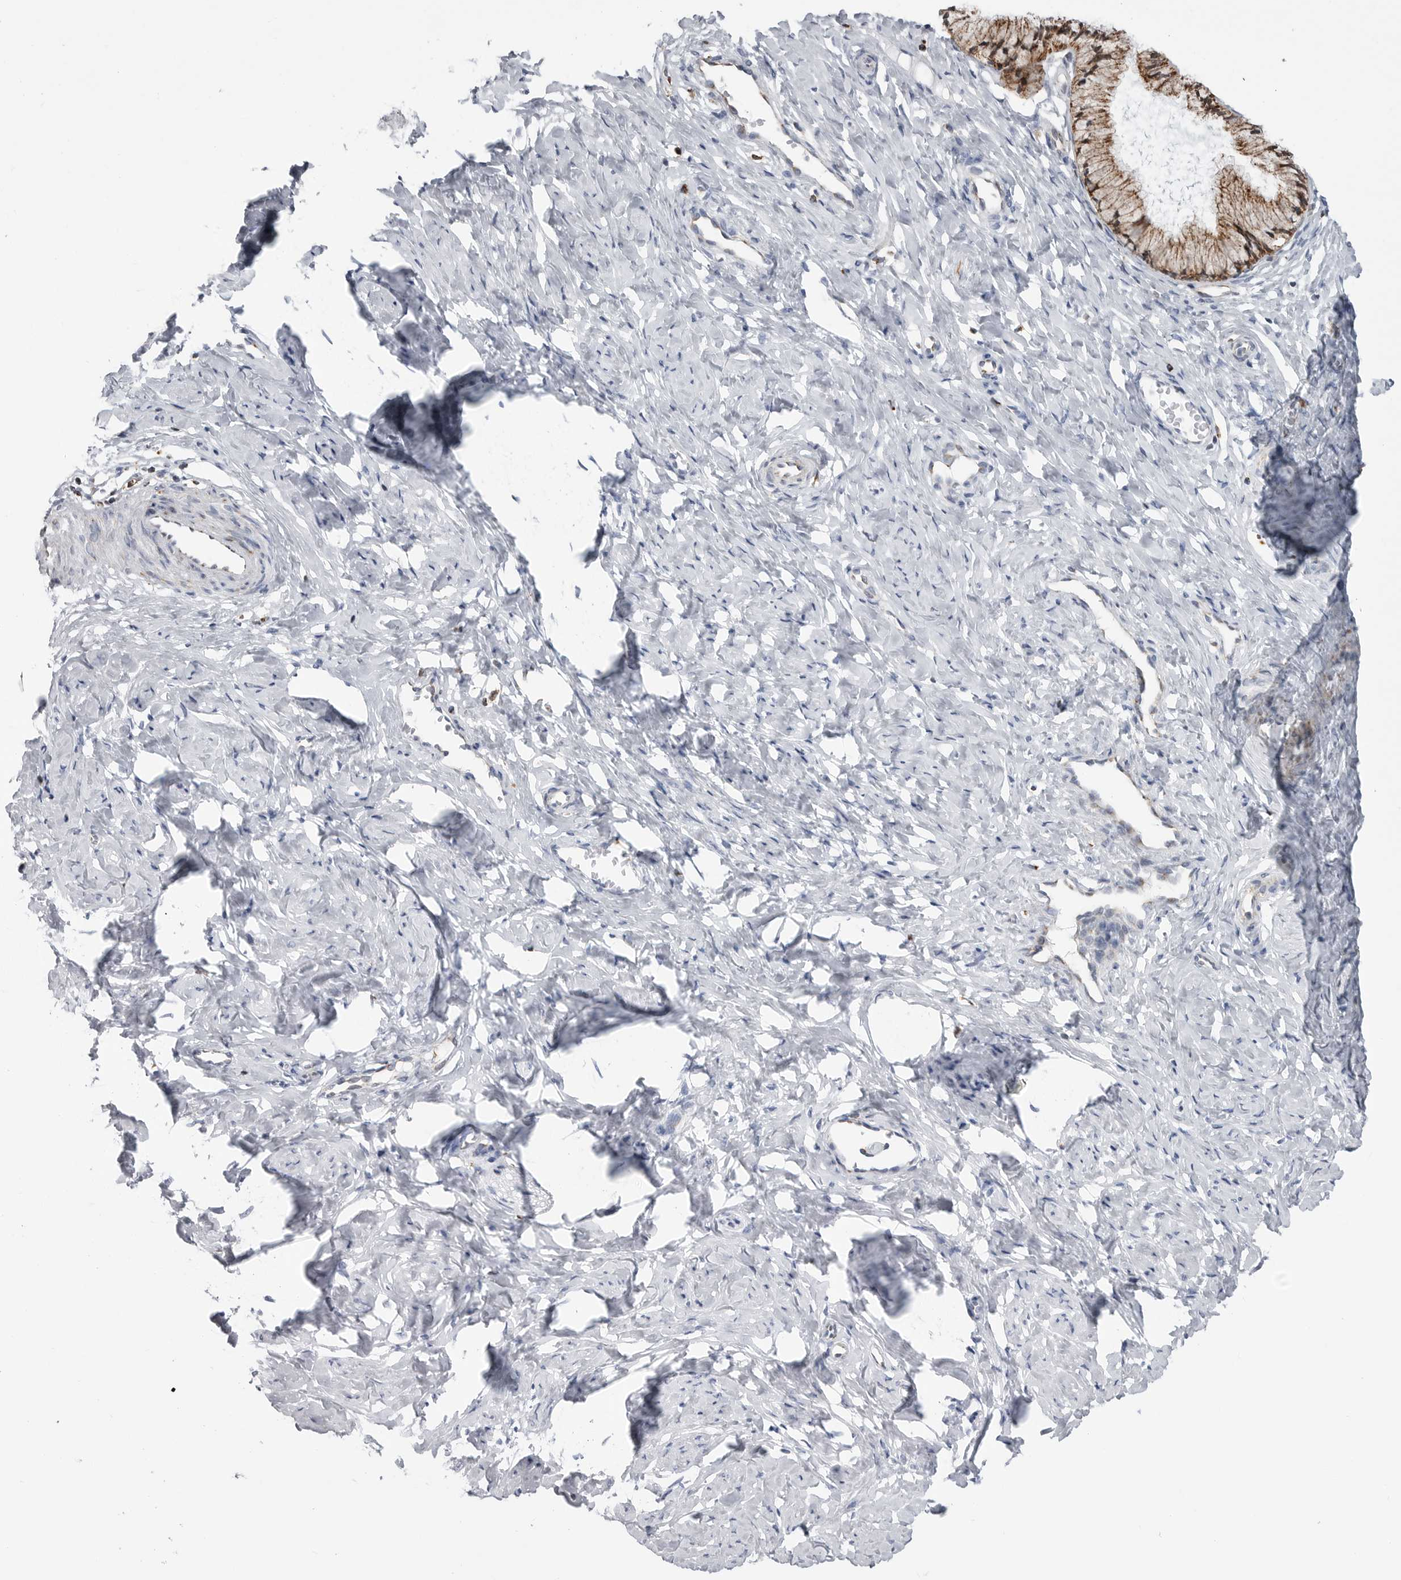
{"staining": {"intensity": "moderate", "quantity": ">75%", "location": "cytoplasmic/membranous"}, "tissue": "cervix", "cell_type": "Glandular cells", "image_type": "normal", "snomed": [{"axis": "morphology", "description": "Normal tissue, NOS"}, {"axis": "topography", "description": "Cervix"}], "caption": "High-power microscopy captured an IHC photomicrograph of benign cervix, revealing moderate cytoplasmic/membranous expression in about >75% of glandular cells. The staining was performed using DAB (3,3'-diaminobenzidine) to visualize the protein expression in brown, while the nuclei were stained in blue with hematoxylin (Magnification: 20x).", "gene": "COX5A", "patient": {"sex": "female", "age": 27}}